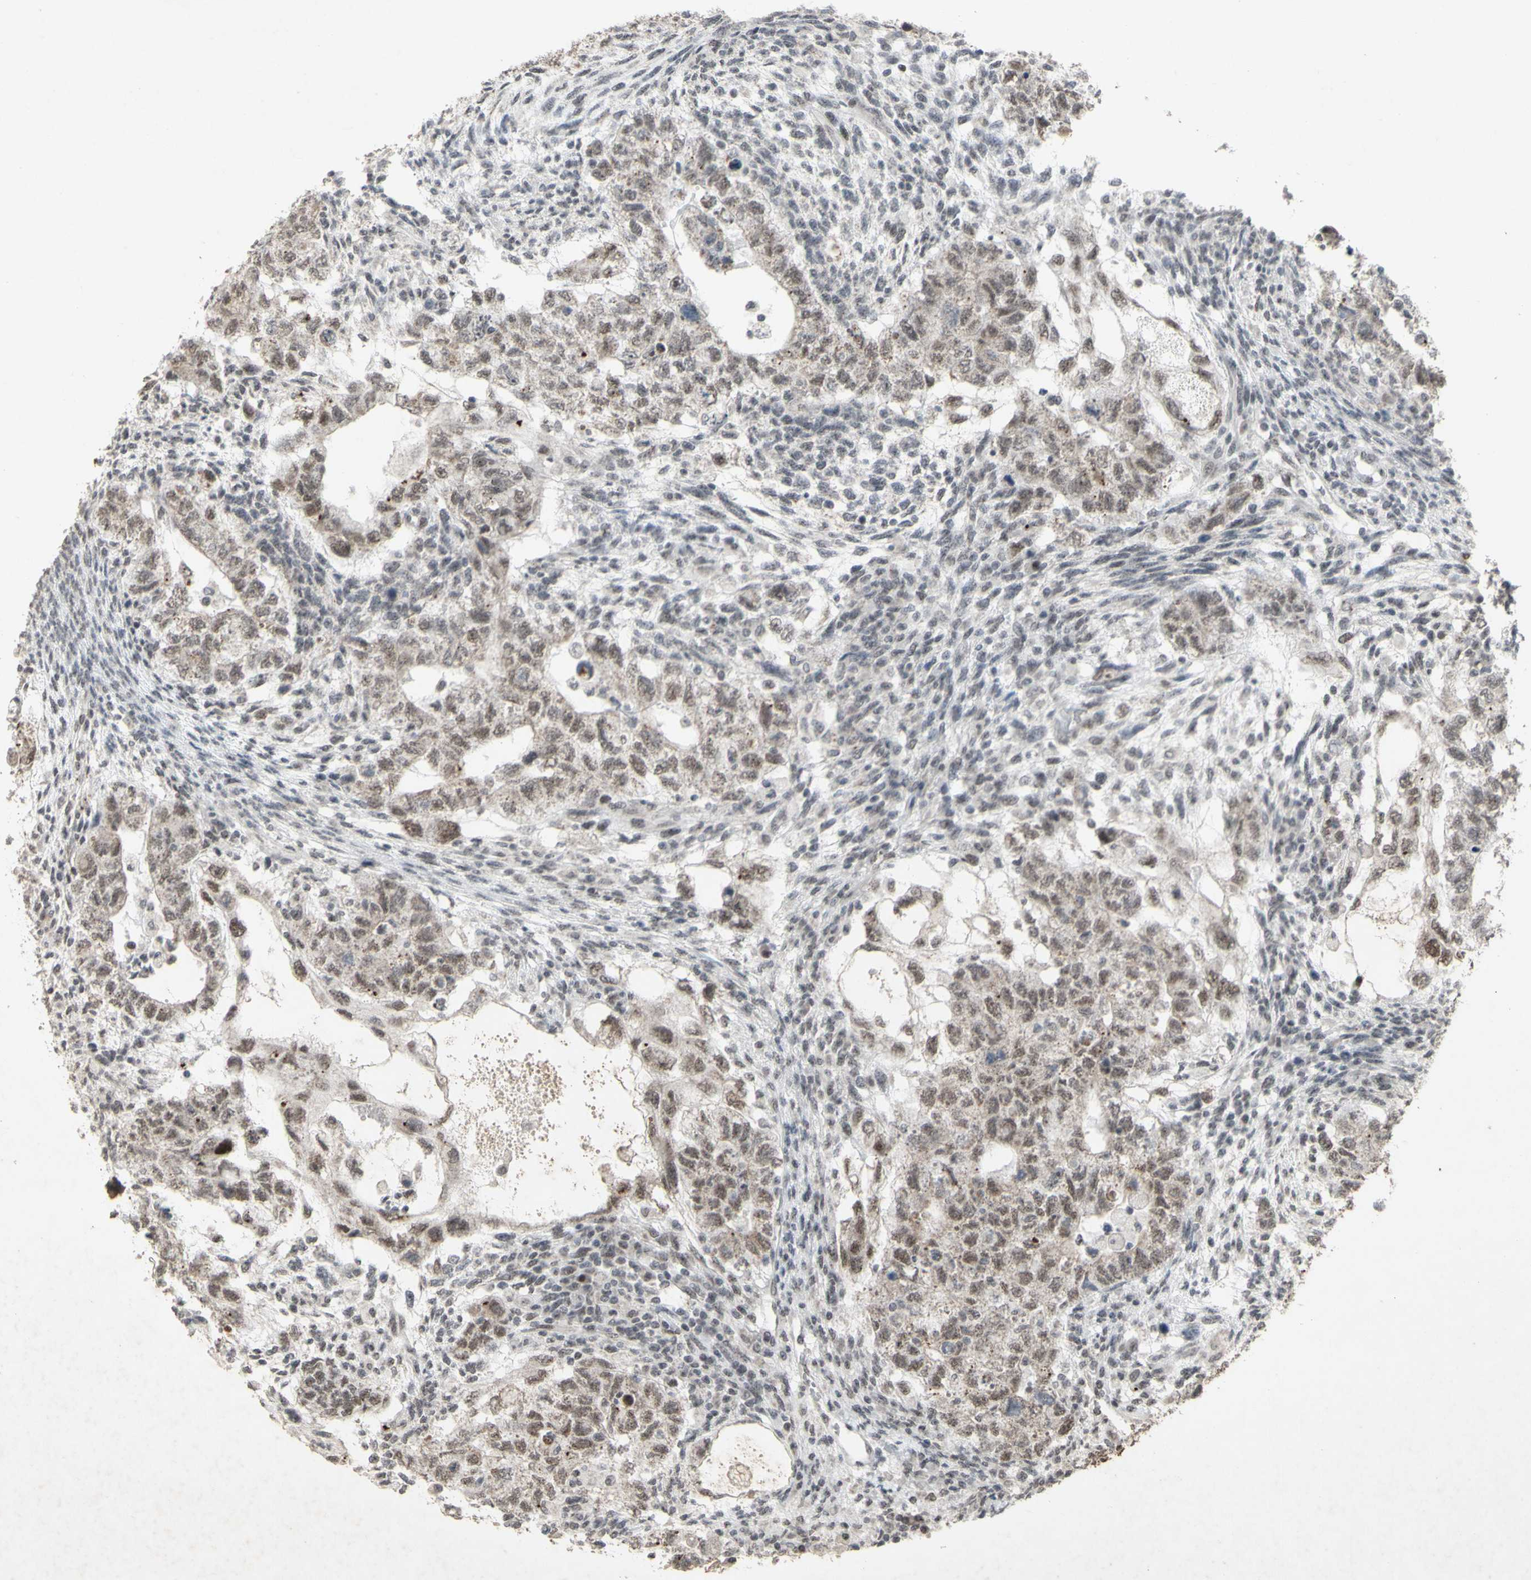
{"staining": {"intensity": "moderate", "quantity": "25%-75%", "location": "cytoplasmic/membranous,nuclear"}, "tissue": "testis cancer", "cell_type": "Tumor cells", "image_type": "cancer", "snomed": [{"axis": "morphology", "description": "Normal tissue, NOS"}, {"axis": "morphology", "description": "Carcinoma, Embryonal, NOS"}, {"axis": "topography", "description": "Testis"}], "caption": "High-power microscopy captured an immunohistochemistry (IHC) micrograph of testis embryonal carcinoma, revealing moderate cytoplasmic/membranous and nuclear positivity in approximately 25%-75% of tumor cells. (brown staining indicates protein expression, while blue staining denotes nuclei).", "gene": "CENPB", "patient": {"sex": "male", "age": 36}}